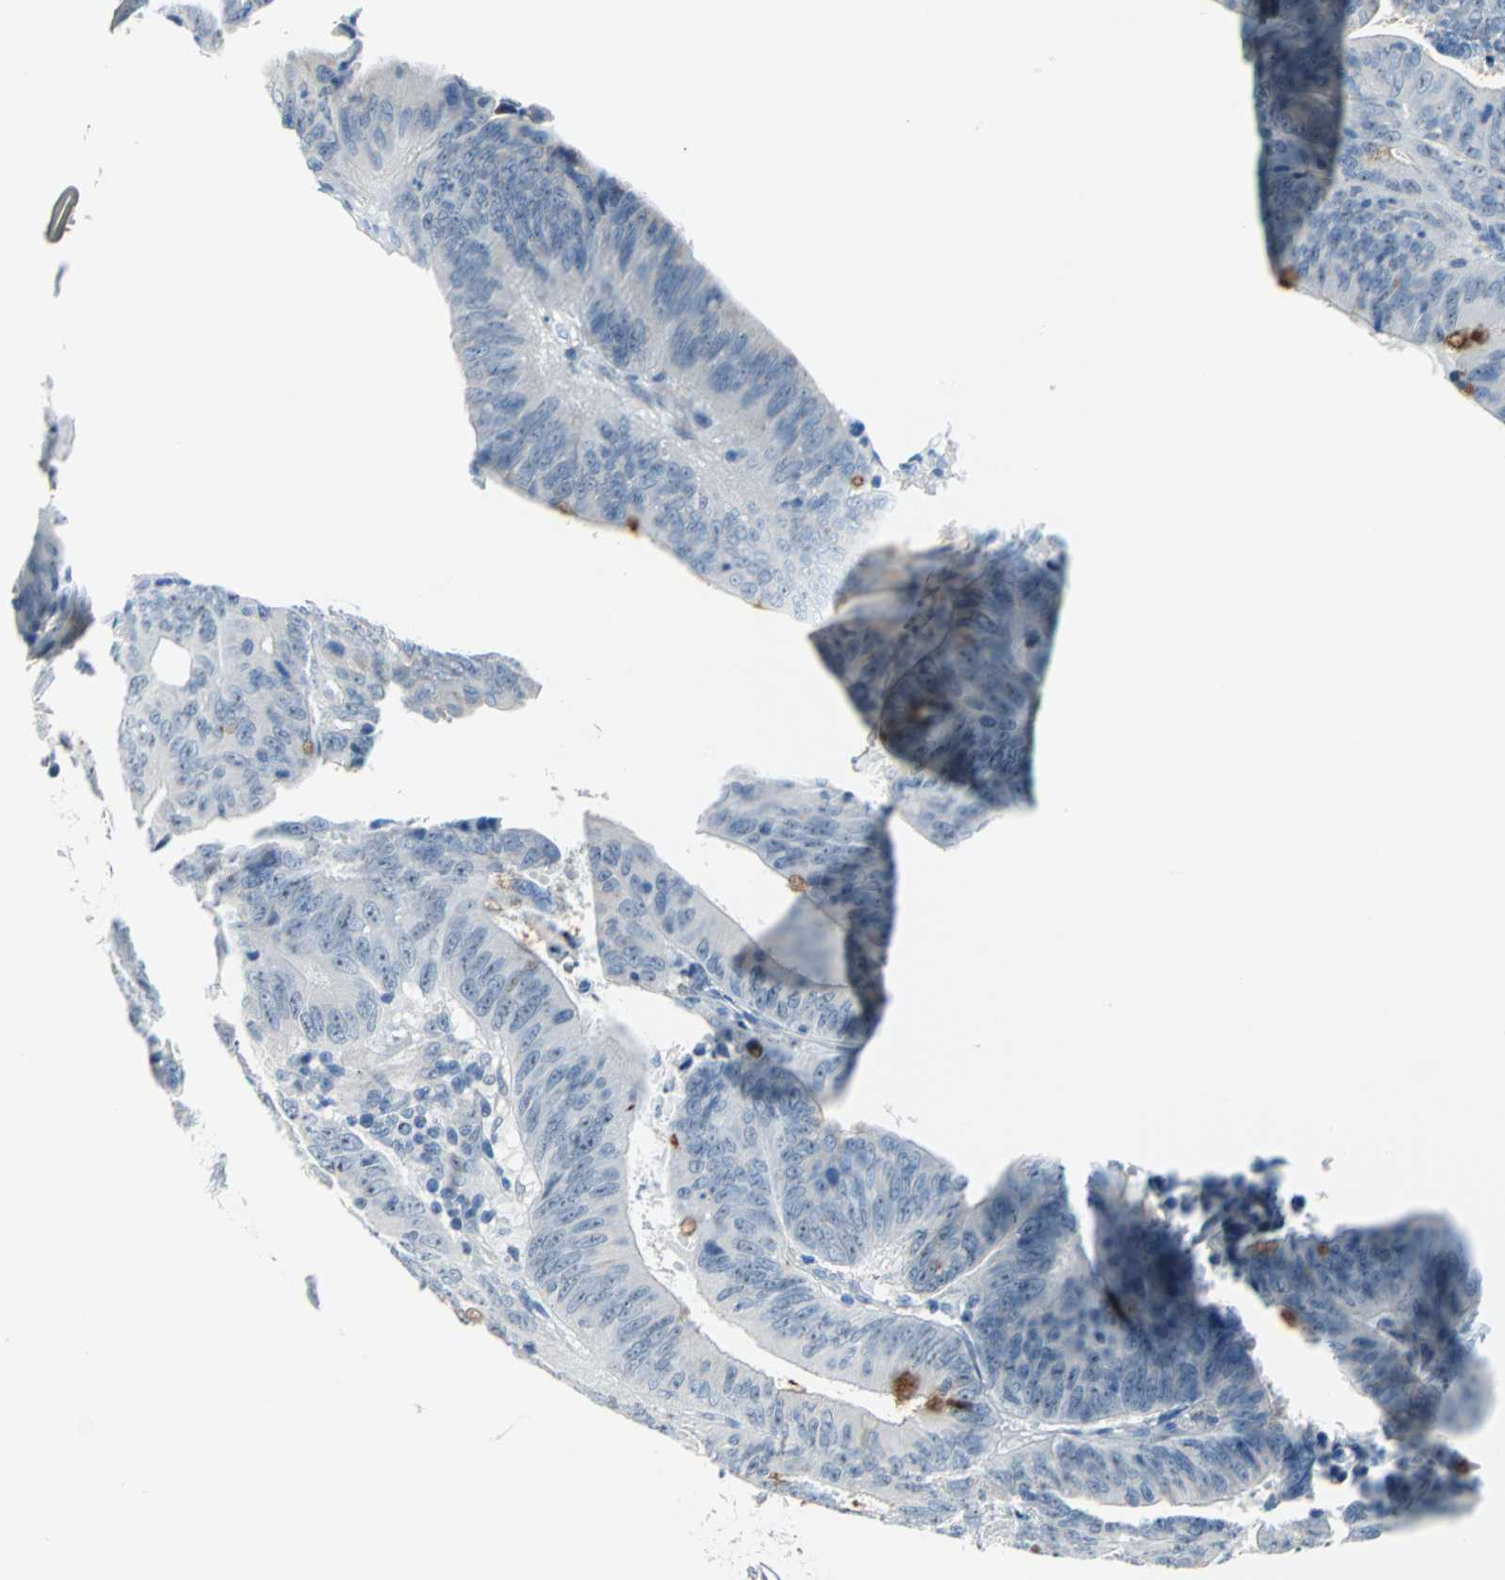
{"staining": {"intensity": "strong", "quantity": "25%-75%", "location": "cytoplasmic/membranous"}, "tissue": "colorectal cancer", "cell_type": "Tumor cells", "image_type": "cancer", "snomed": [{"axis": "morphology", "description": "Adenocarcinoma, NOS"}, {"axis": "topography", "description": "Colon"}], "caption": "Immunohistochemical staining of human colorectal adenocarcinoma reveals high levels of strong cytoplasmic/membranous staining in approximately 25%-75% of tumor cells.", "gene": "MUC4", "patient": {"sex": "male", "age": 45}}